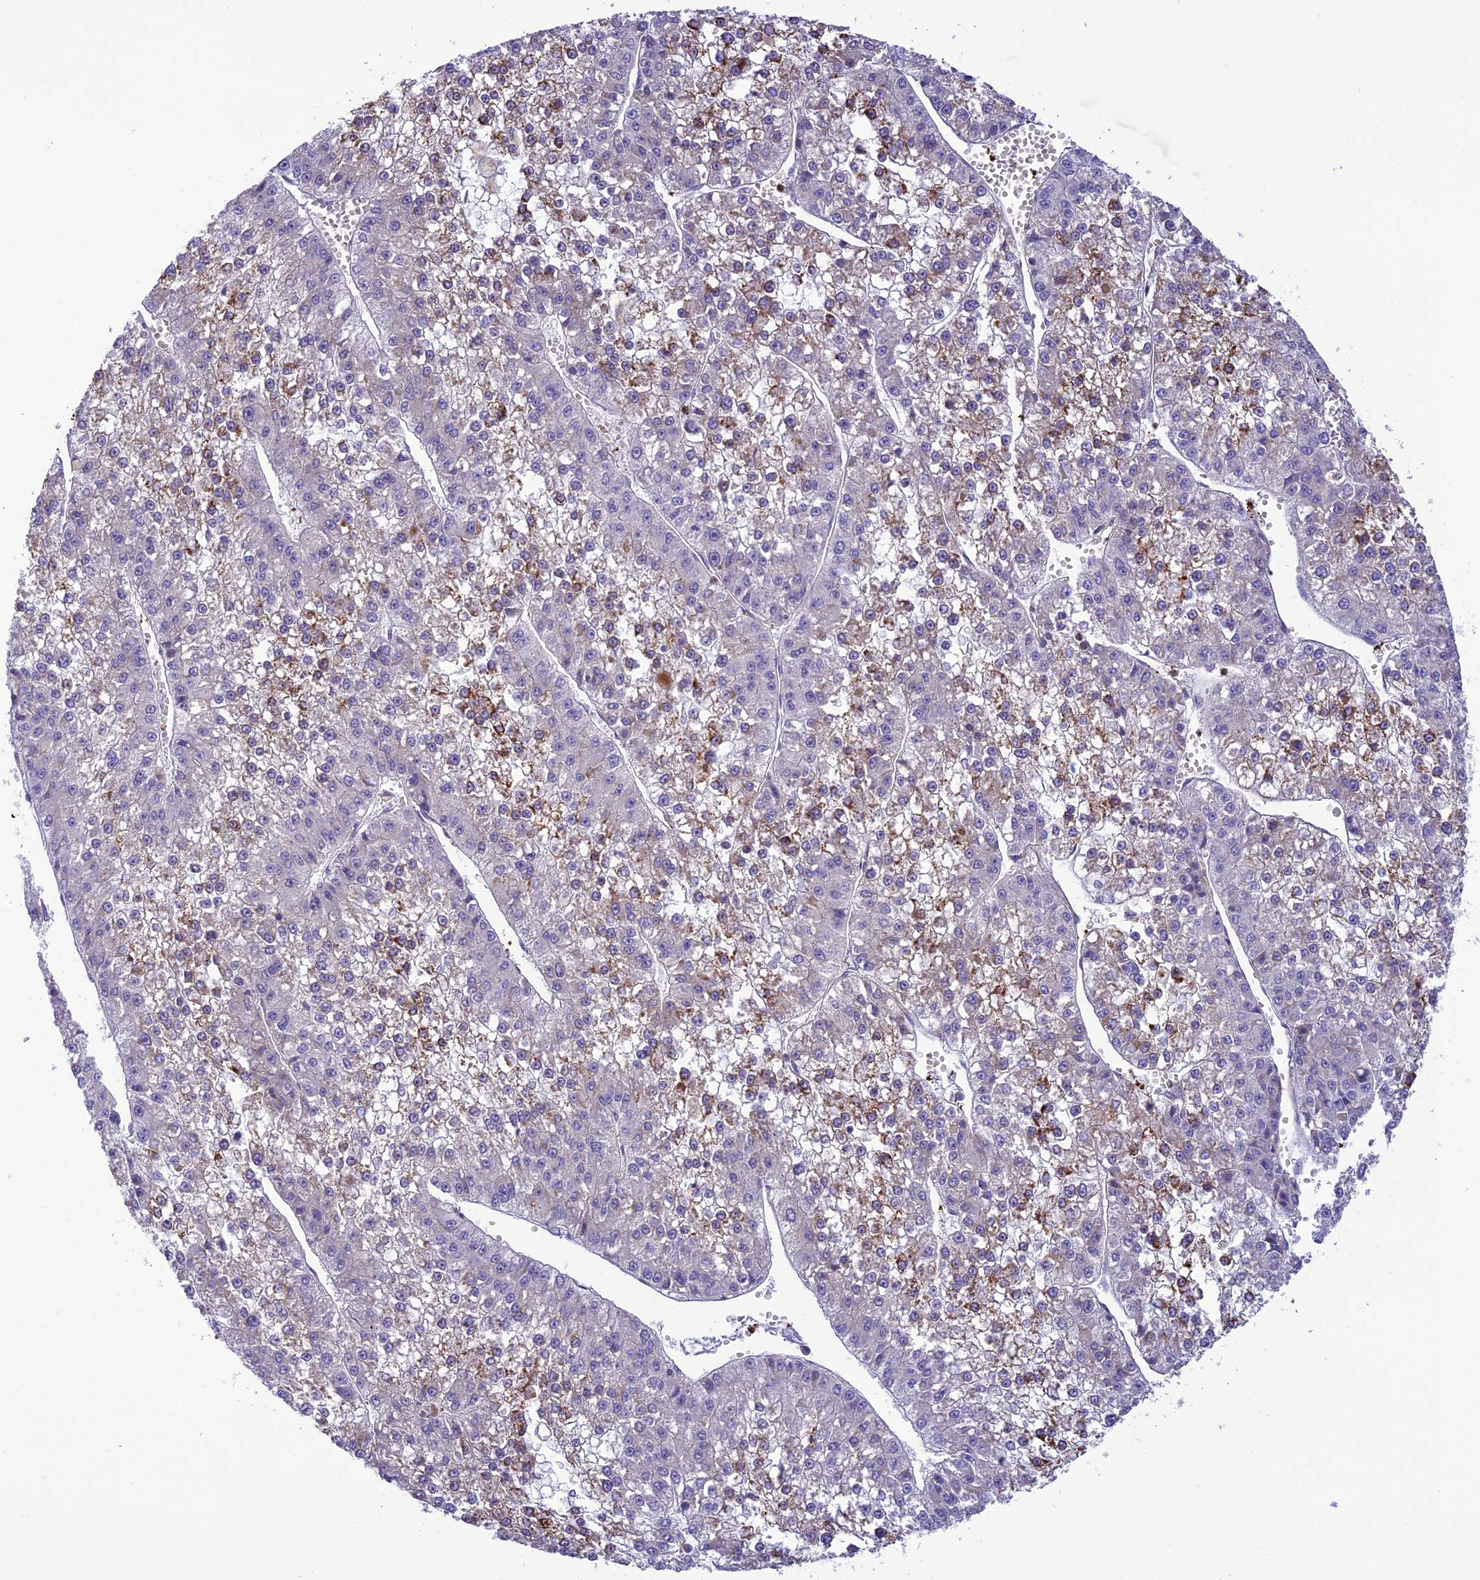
{"staining": {"intensity": "moderate", "quantity": "<25%", "location": "cytoplasmic/membranous"}, "tissue": "liver cancer", "cell_type": "Tumor cells", "image_type": "cancer", "snomed": [{"axis": "morphology", "description": "Carcinoma, Hepatocellular, NOS"}, {"axis": "topography", "description": "Liver"}], "caption": "The histopathology image shows a brown stain indicating the presence of a protein in the cytoplasmic/membranous of tumor cells in hepatocellular carcinoma (liver).", "gene": "JMY", "patient": {"sex": "female", "age": 73}}